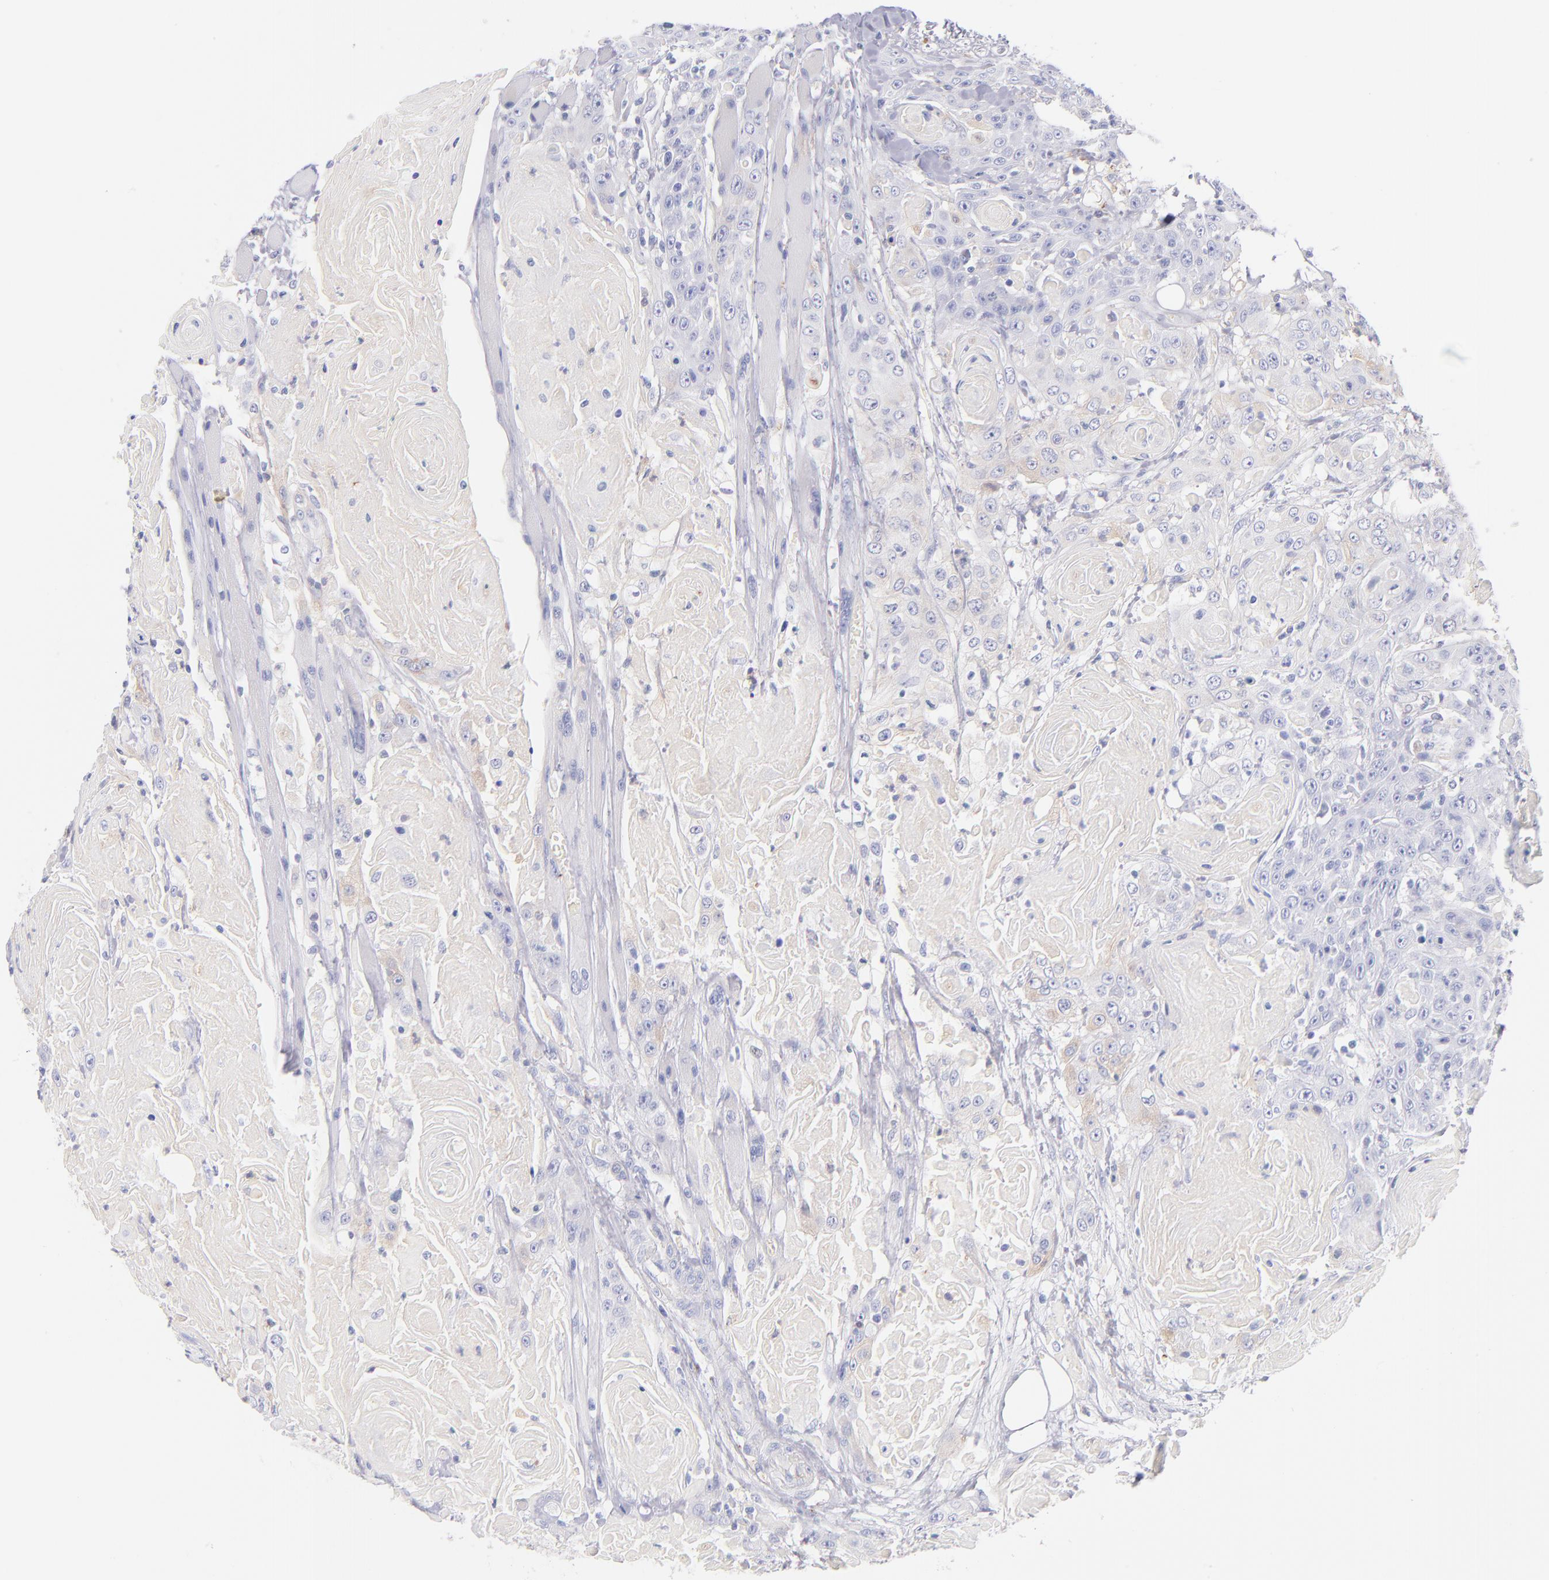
{"staining": {"intensity": "weak", "quantity": "<25%", "location": "cytoplasmic/membranous"}, "tissue": "head and neck cancer", "cell_type": "Tumor cells", "image_type": "cancer", "snomed": [{"axis": "morphology", "description": "Squamous cell carcinoma, NOS"}, {"axis": "topography", "description": "Head-Neck"}], "caption": "Tumor cells show no significant staining in head and neck cancer. The staining was performed using DAB to visualize the protein expression in brown, while the nuclei were stained in blue with hematoxylin (Magnification: 20x).", "gene": "HP", "patient": {"sex": "female", "age": 84}}